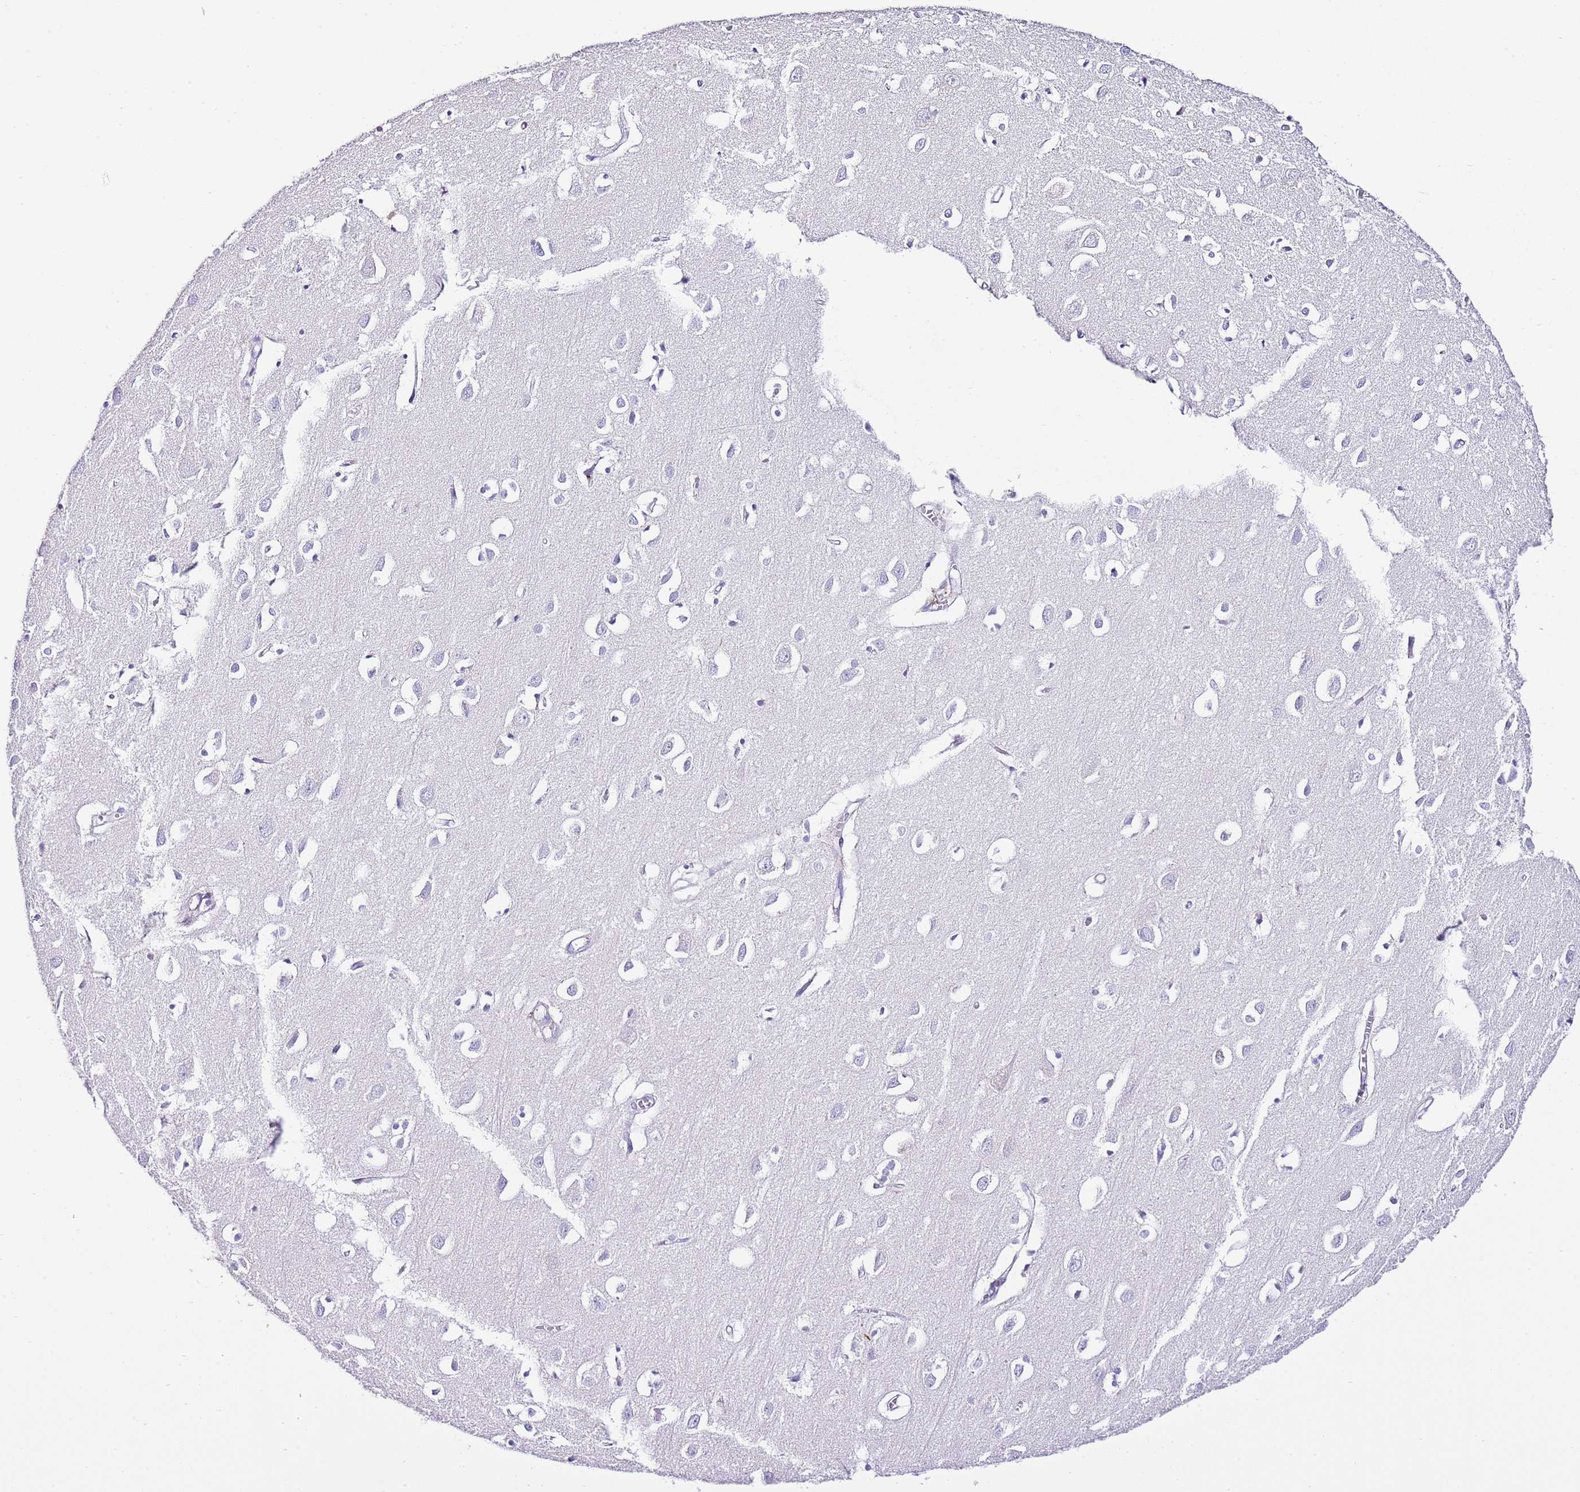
{"staining": {"intensity": "negative", "quantity": "none", "location": "none"}, "tissue": "cerebral cortex", "cell_type": "Endothelial cells", "image_type": "normal", "snomed": [{"axis": "morphology", "description": "Normal tissue, NOS"}, {"axis": "topography", "description": "Cerebral cortex"}], "caption": "An immunohistochemistry histopathology image of normal cerebral cortex is shown. There is no staining in endothelial cells of cerebral cortex.", "gene": "ALDH3A1", "patient": {"sex": "female", "age": 64}}